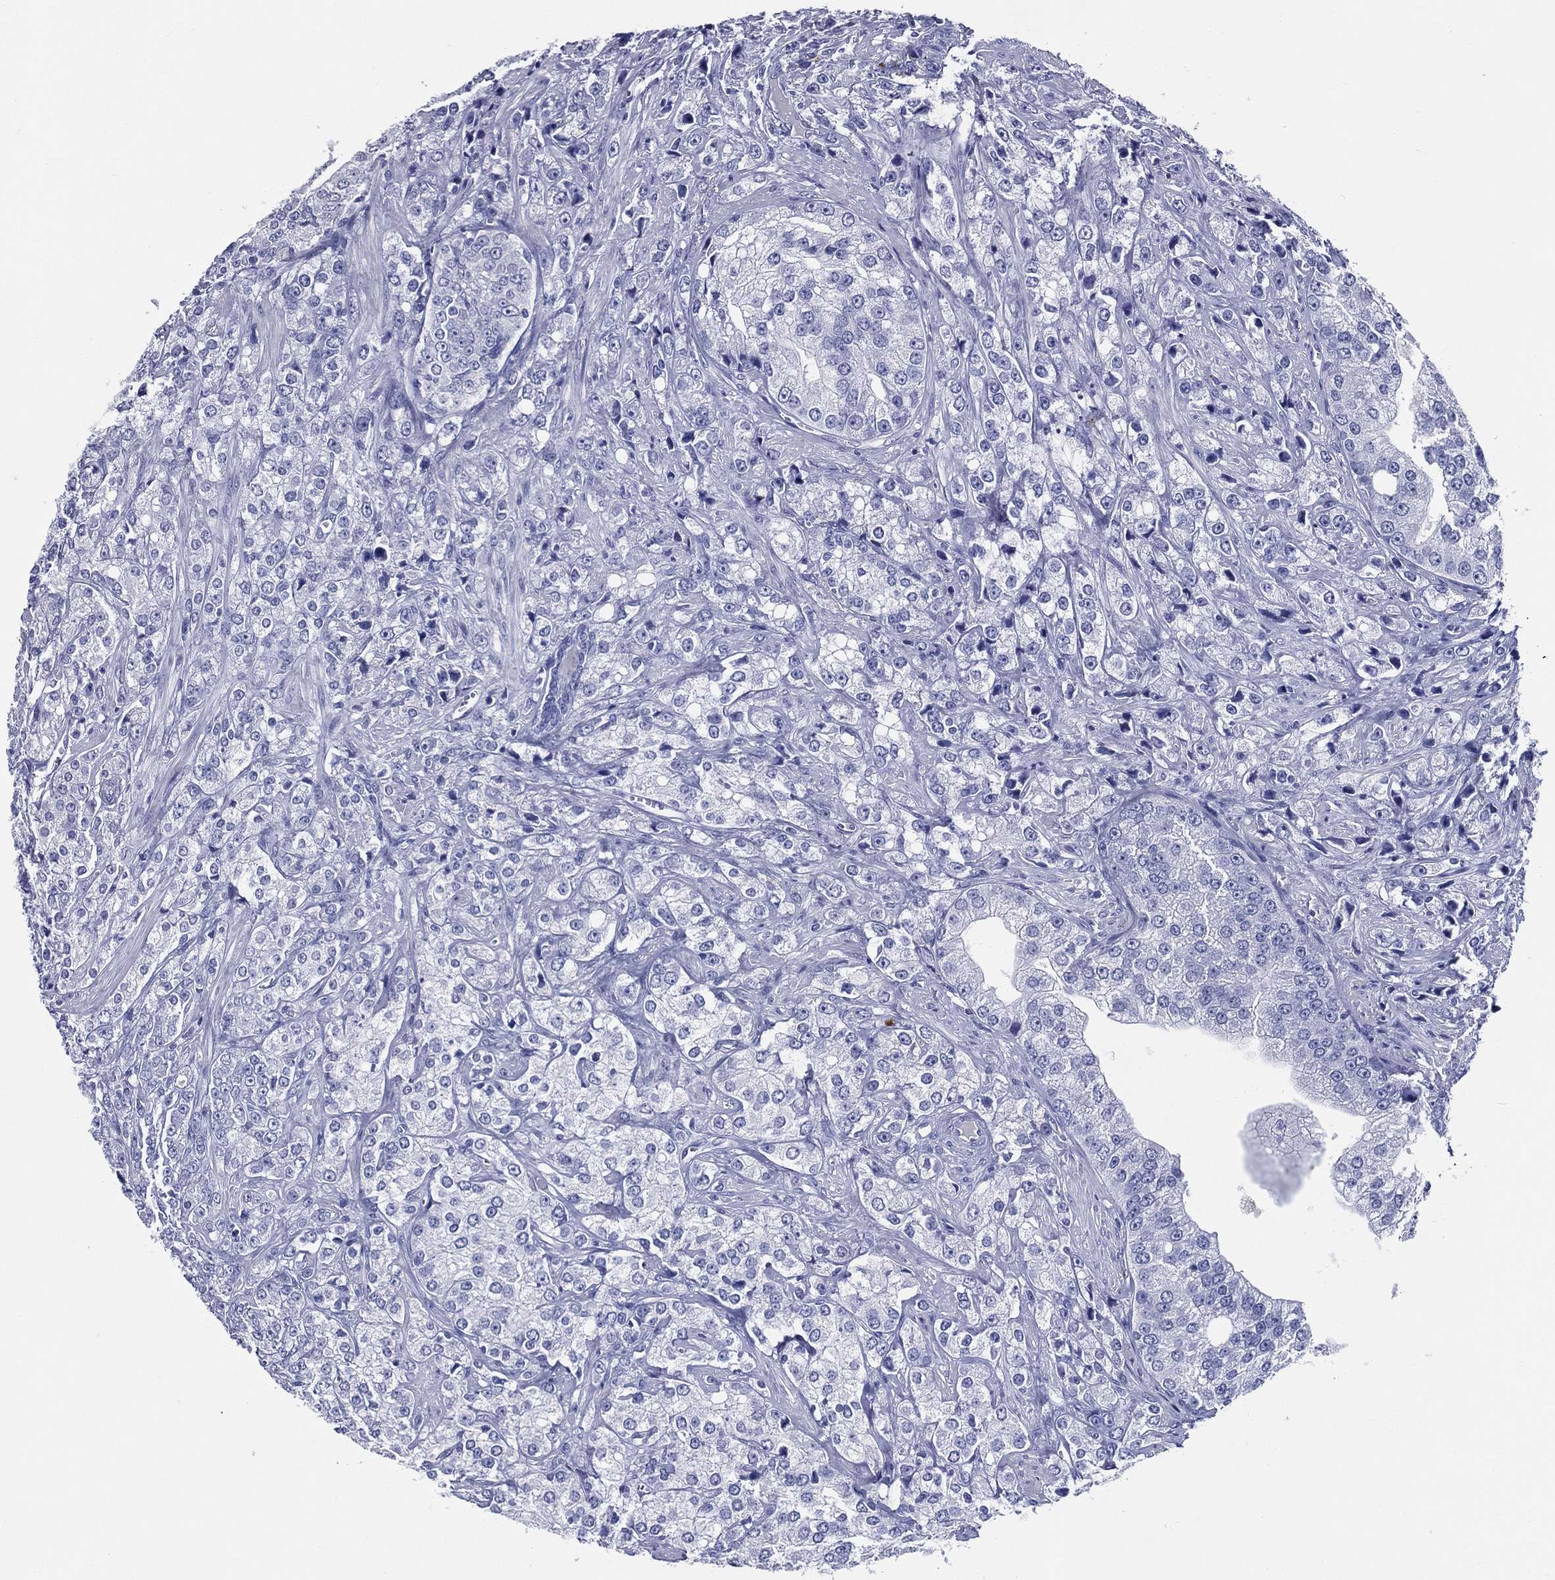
{"staining": {"intensity": "negative", "quantity": "none", "location": "none"}, "tissue": "prostate cancer", "cell_type": "Tumor cells", "image_type": "cancer", "snomed": [{"axis": "morphology", "description": "Adenocarcinoma, NOS"}, {"axis": "topography", "description": "Prostate and seminal vesicle, NOS"}, {"axis": "topography", "description": "Prostate"}], "caption": "Immunohistochemistry of human prostate adenocarcinoma demonstrates no positivity in tumor cells.", "gene": "ACE2", "patient": {"sex": "male", "age": 68}}